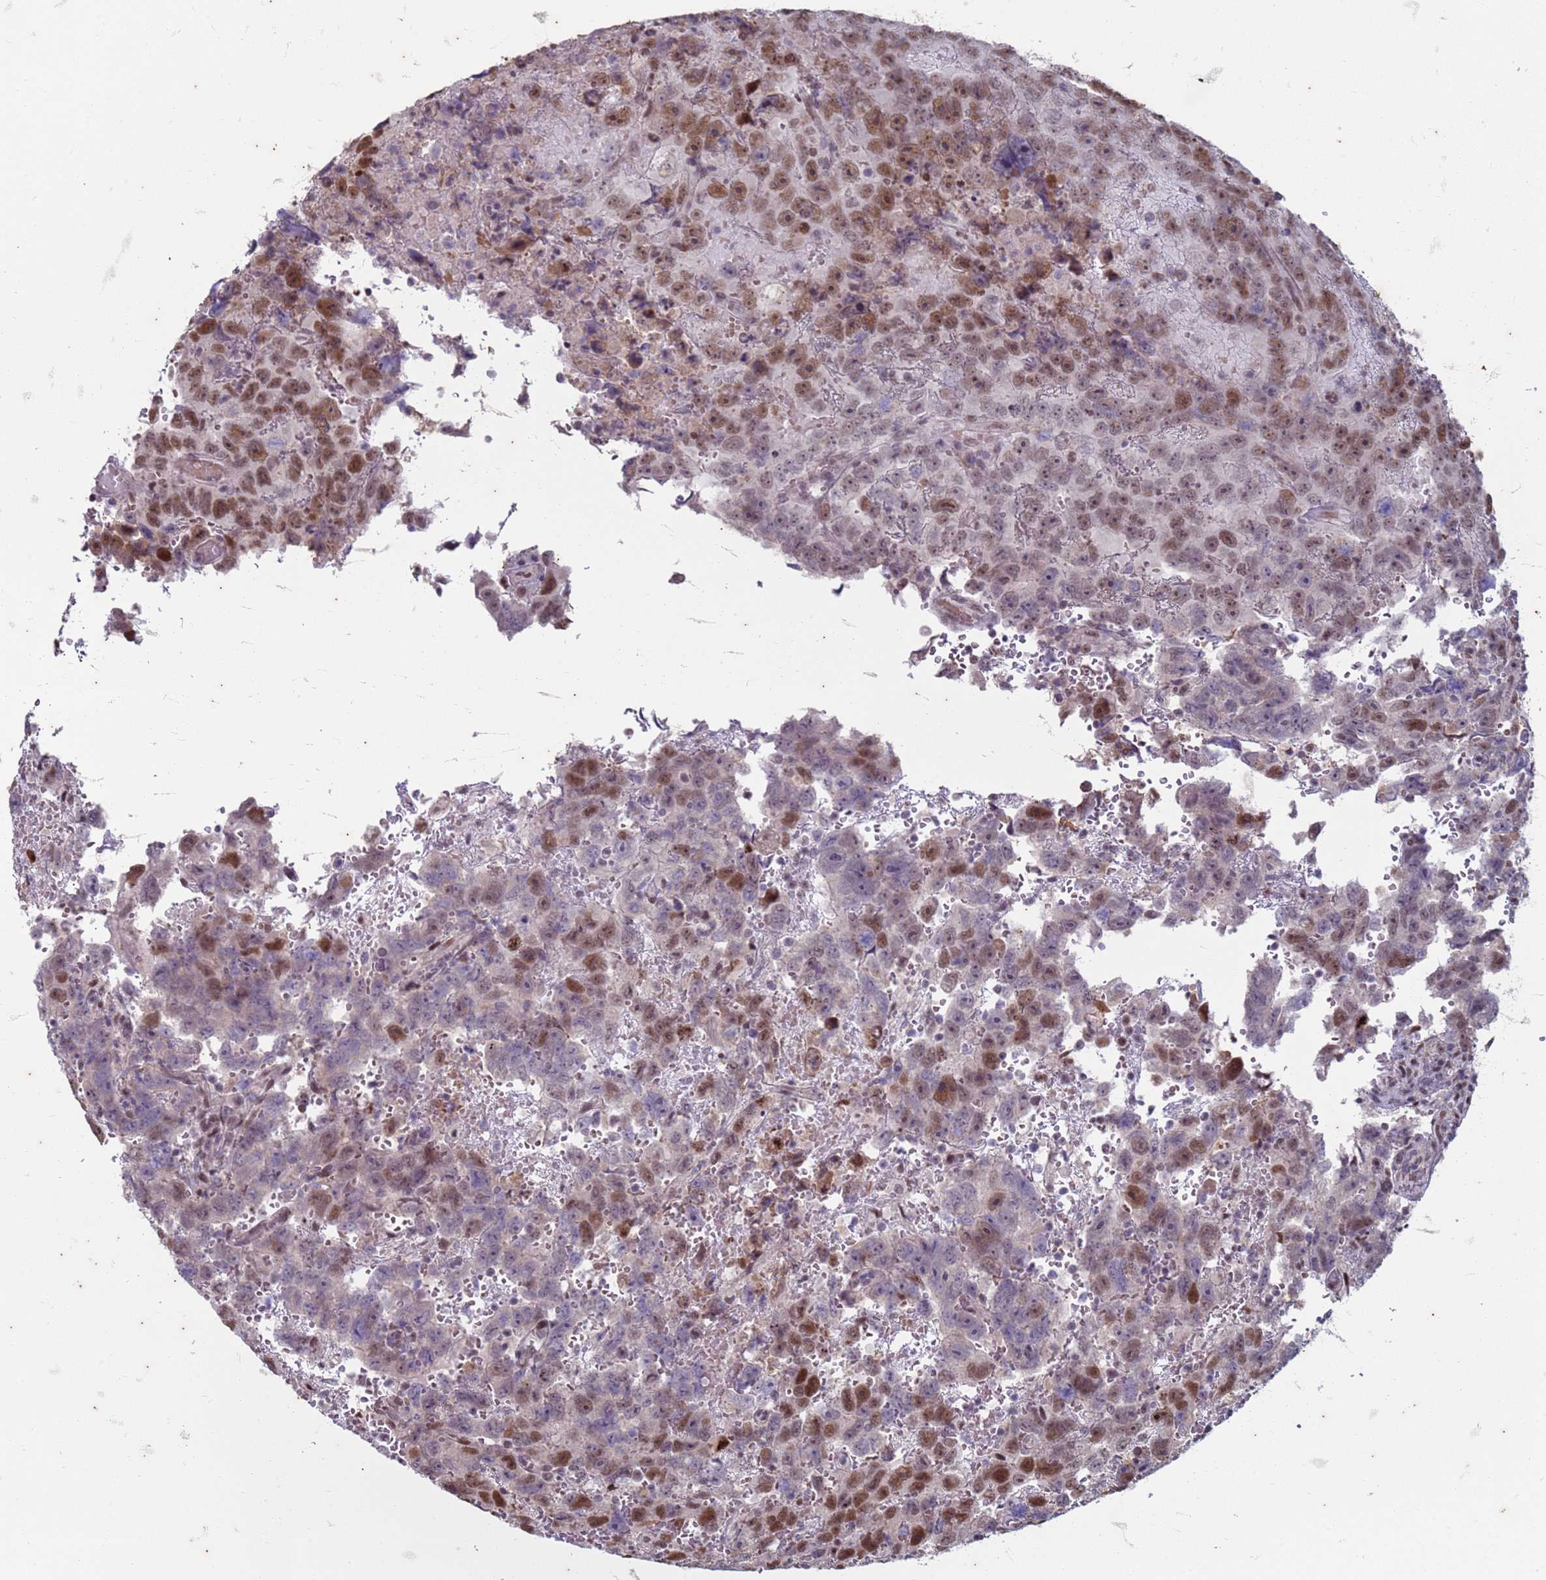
{"staining": {"intensity": "moderate", "quantity": "25%-75%", "location": "nuclear"}, "tissue": "testis cancer", "cell_type": "Tumor cells", "image_type": "cancer", "snomed": [{"axis": "morphology", "description": "Carcinoma, Embryonal, NOS"}, {"axis": "topography", "description": "Testis"}], "caption": "Protein analysis of testis cancer (embryonal carcinoma) tissue reveals moderate nuclear positivity in approximately 25%-75% of tumor cells. (Brightfield microscopy of DAB IHC at high magnification).", "gene": "TRMT6", "patient": {"sex": "male", "age": 45}}